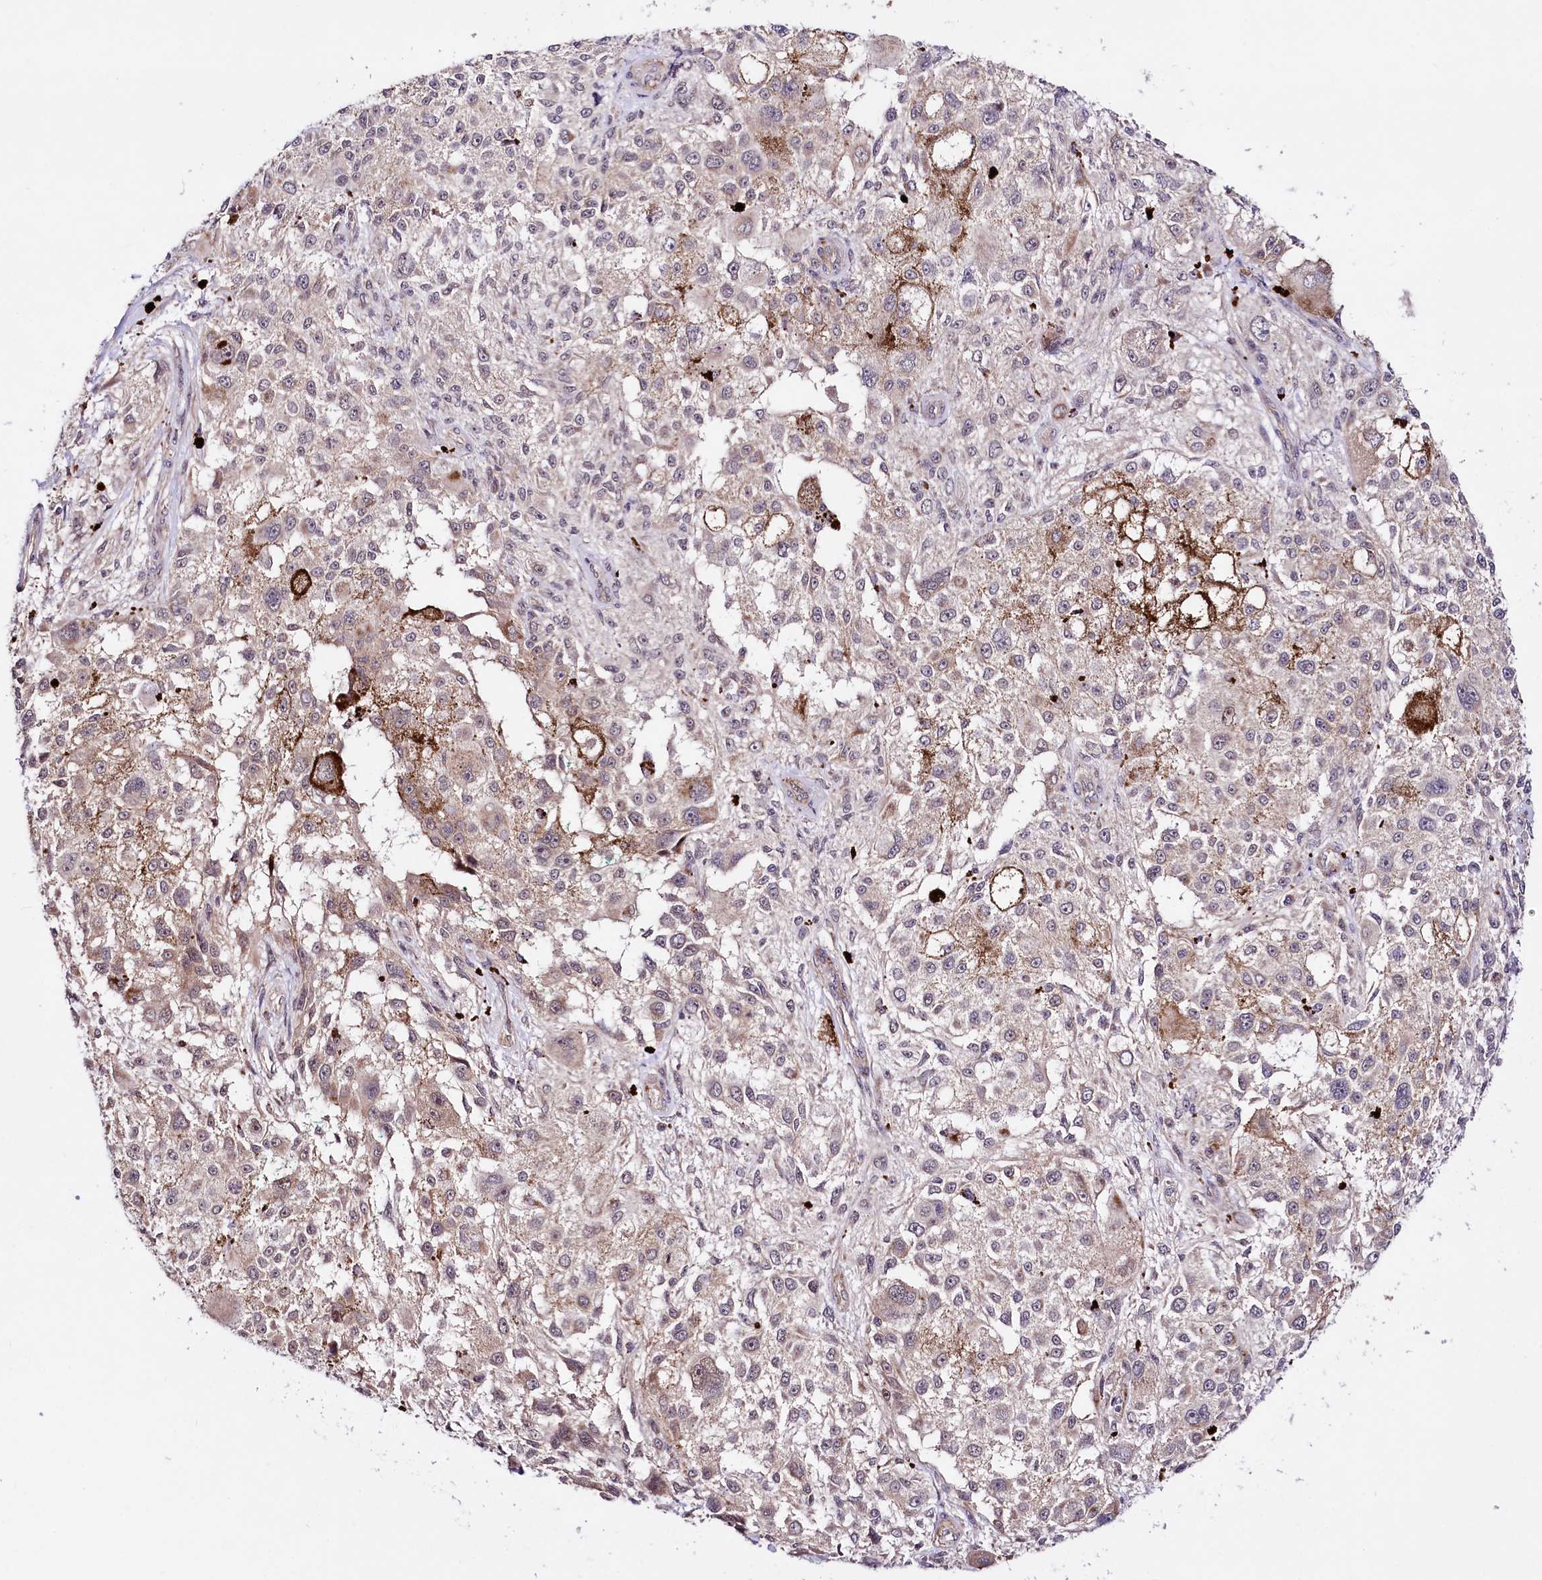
{"staining": {"intensity": "weak", "quantity": "<25%", "location": "cytoplasmic/membranous"}, "tissue": "melanoma", "cell_type": "Tumor cells", "image_type": "cancer", "snomed": [{"axis": "morphology", "description": "Necrosis, NOS"}, {"axis": "morphology", "description": "Malignant melanoma, NOS"}, {"axis": "topography", "description": "Skin"}], "caption": "Image shows no significant protein expression in tumor cells of malignant melanoma.", "gene": "TAFAZZIN", "patient": {"sex": "female", "age": 87}}